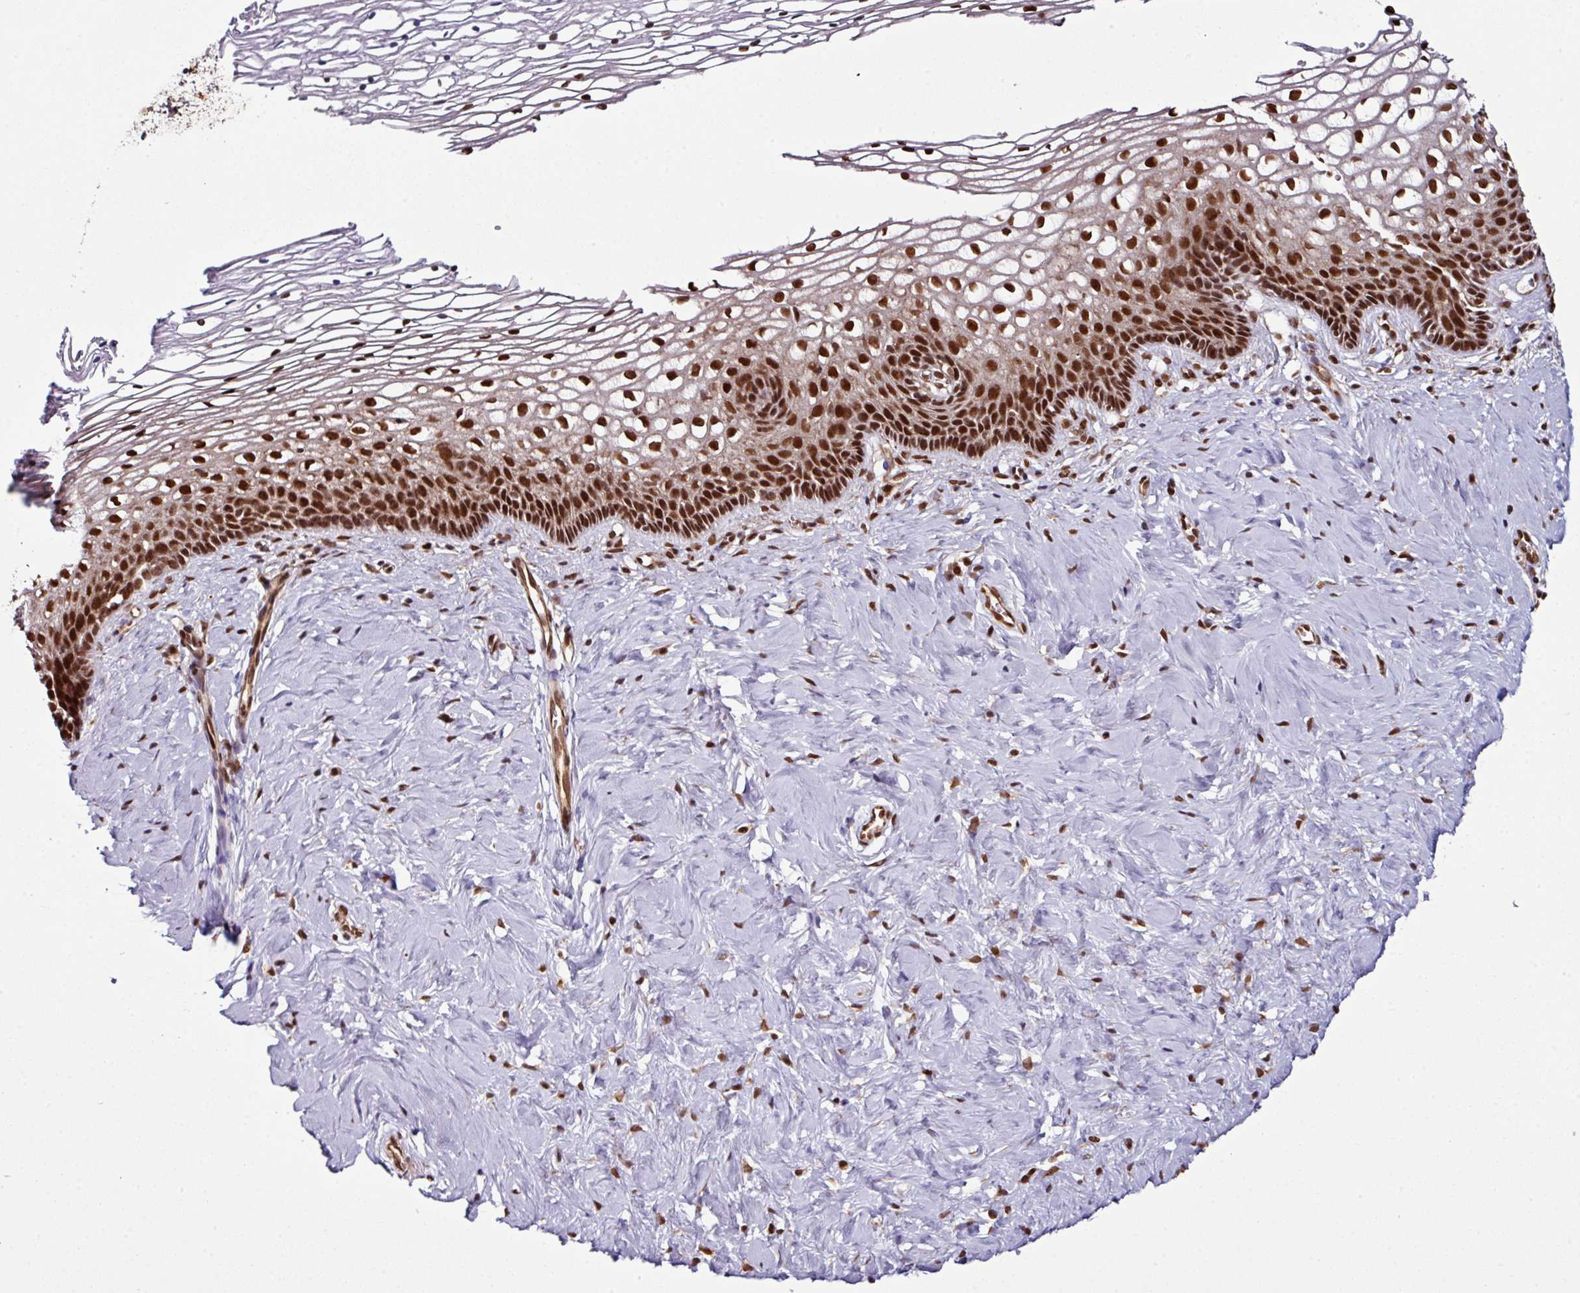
{"staining": {"intensity": "strong", "quantity": ">75%", "location": "cytoplasmic/membranous,nuclear"}, "tissue": "cervix", "cell_type": "Glandular cells", "image_type": "normal", "snomed": [{"axis": "morphology", "description": "Normal tissue, NOS"}, {"axis": "topography", "description": "Cervix"}], "caption": "Protein expression analysis of unremarkable human cervix reveals strong cytoplasmic/membranous,nuclear positivity in approximately >75% of glandular cells.", "gene": "MORF4L2", "patient": {"sex": "female", "age": 36}}